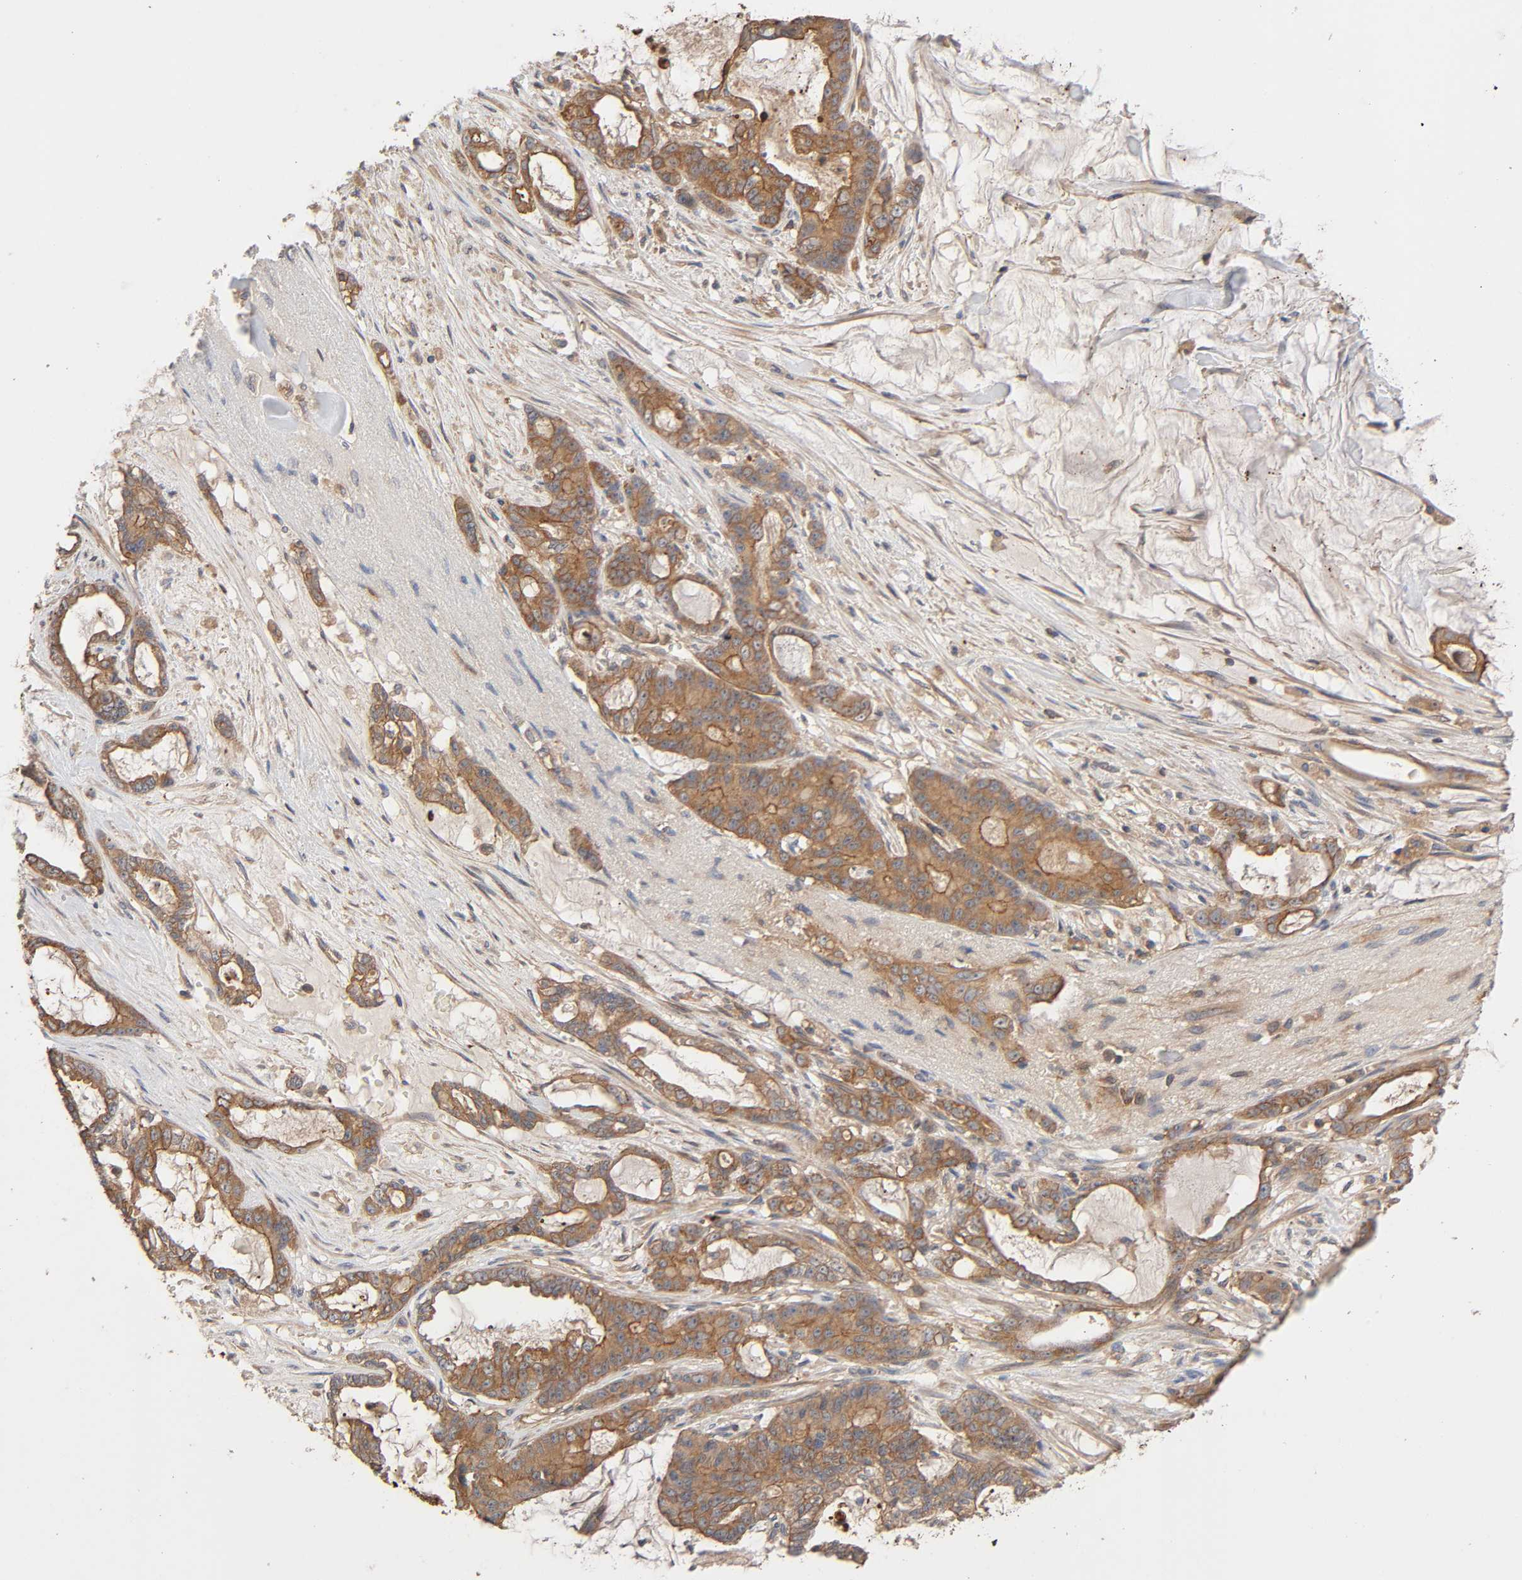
{"staining": {"intensity": "moderate", "quantity": ">75%", "location": "cytoplasmic/membranous"}, "tissue": "pancreatic cancer", "cell_type": "Tumor cells", "image_type": "cancer", "snomed": [{"axis": "morphology", "description": "Adenocarcinoma, NOS"}, {"axis": "topography", "description": "Pancreas"}], "caption": "Tumor cells reveal medium levels of moderate cytoplasmic/membranous staining in about >75% of cells in pancreatic adenocarcinoma.", "gene": "LAMTOR2", "patient": {"sex": "female", "age": 73}}